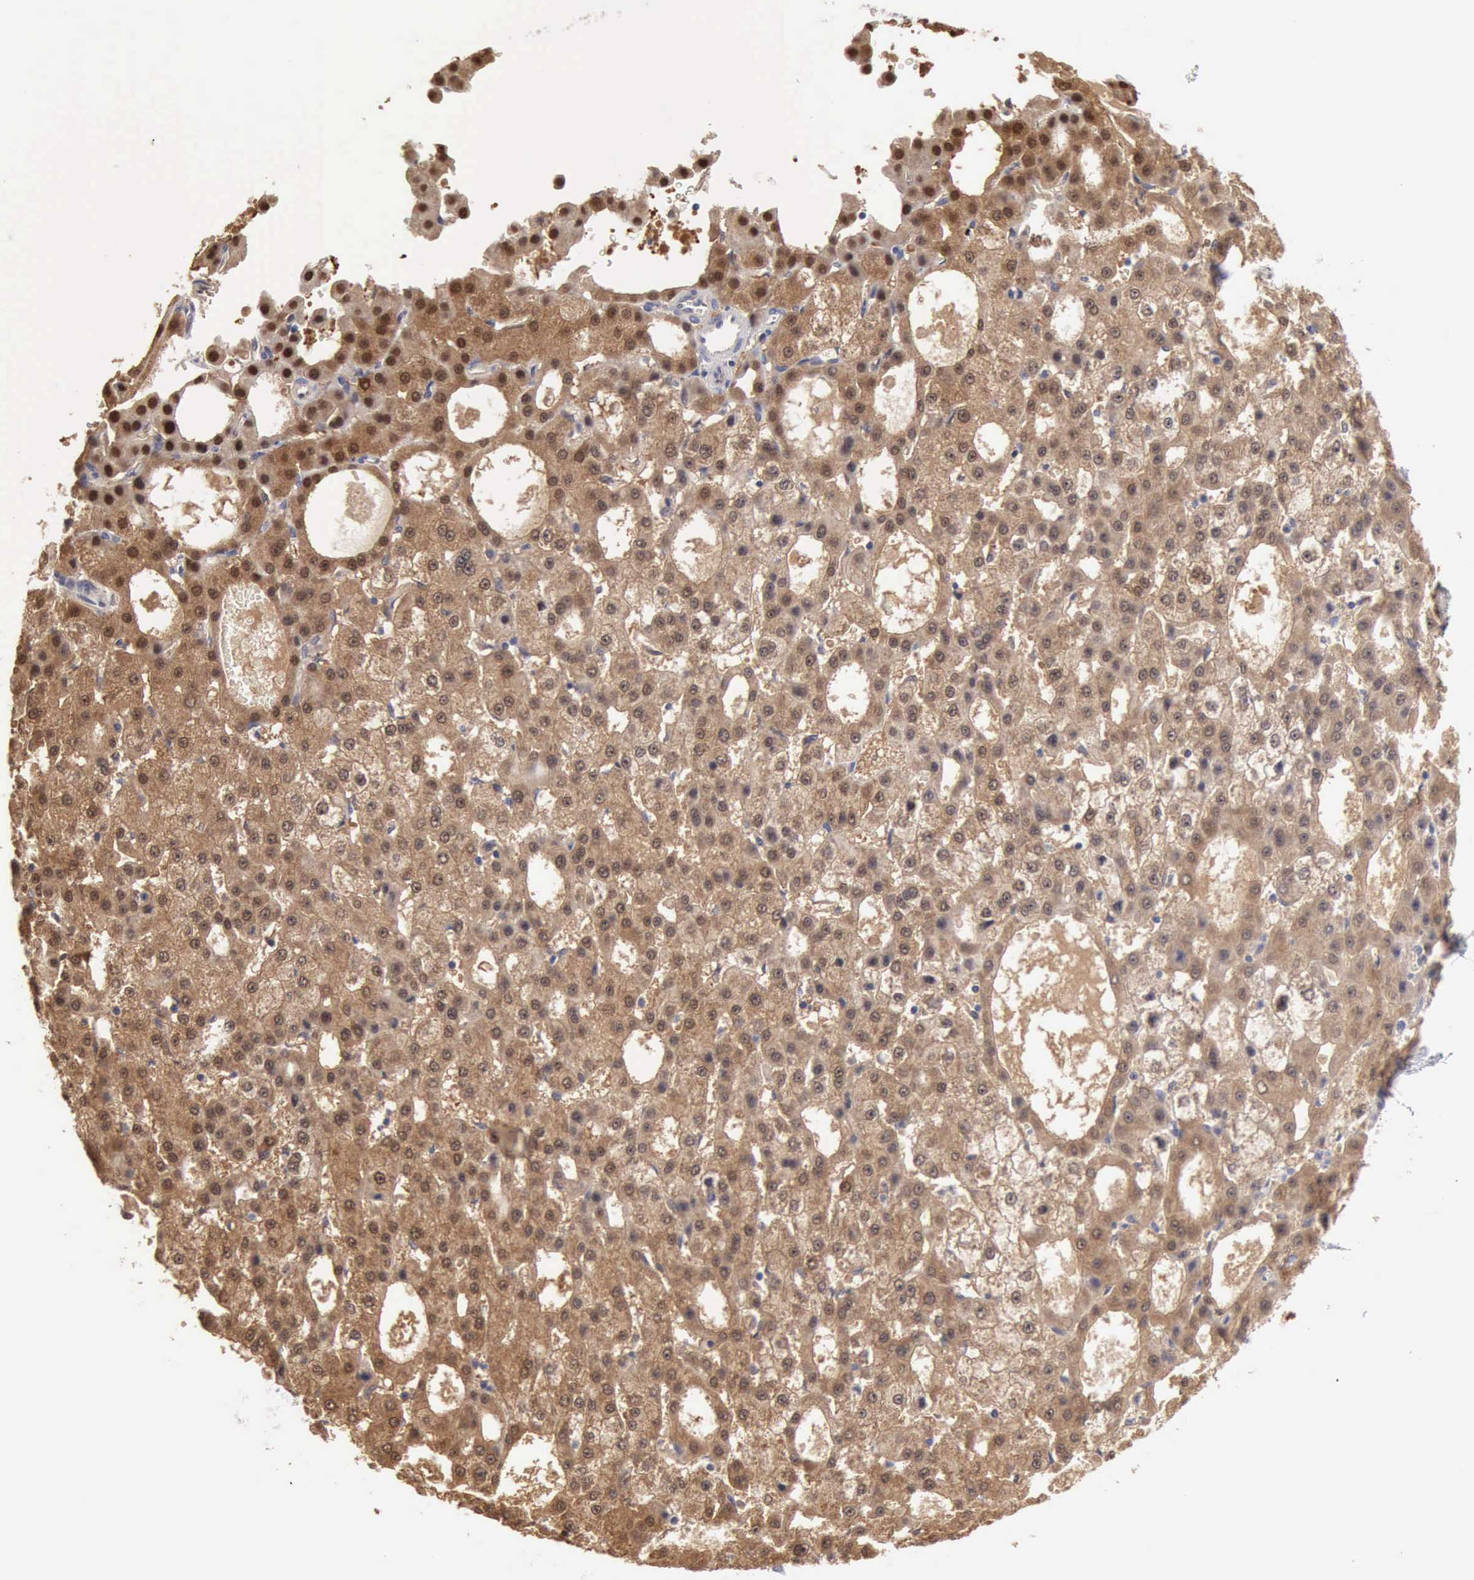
{"staining": {"intensity": "strong", "quantity": ">75%", "location": "cytoplasmic/membranous"}, "tissue": "liver cancer", "cell_type": "Tumor cells", "image_type": "cancer", "snomed": [{"axis": "morphology", "description": "Carcinoma, Hepatocellular, NOS"}, {"axis": "topography", "description": "Liver"}], "caption": "Liver cancer was stained to show a protein in brown. There is high levels of strong cytoplasmic/membranous positivity in approximately >75% of tumor cells.", "gene": "PTGR2", "patient": {"sex": "male", "age": 47}}